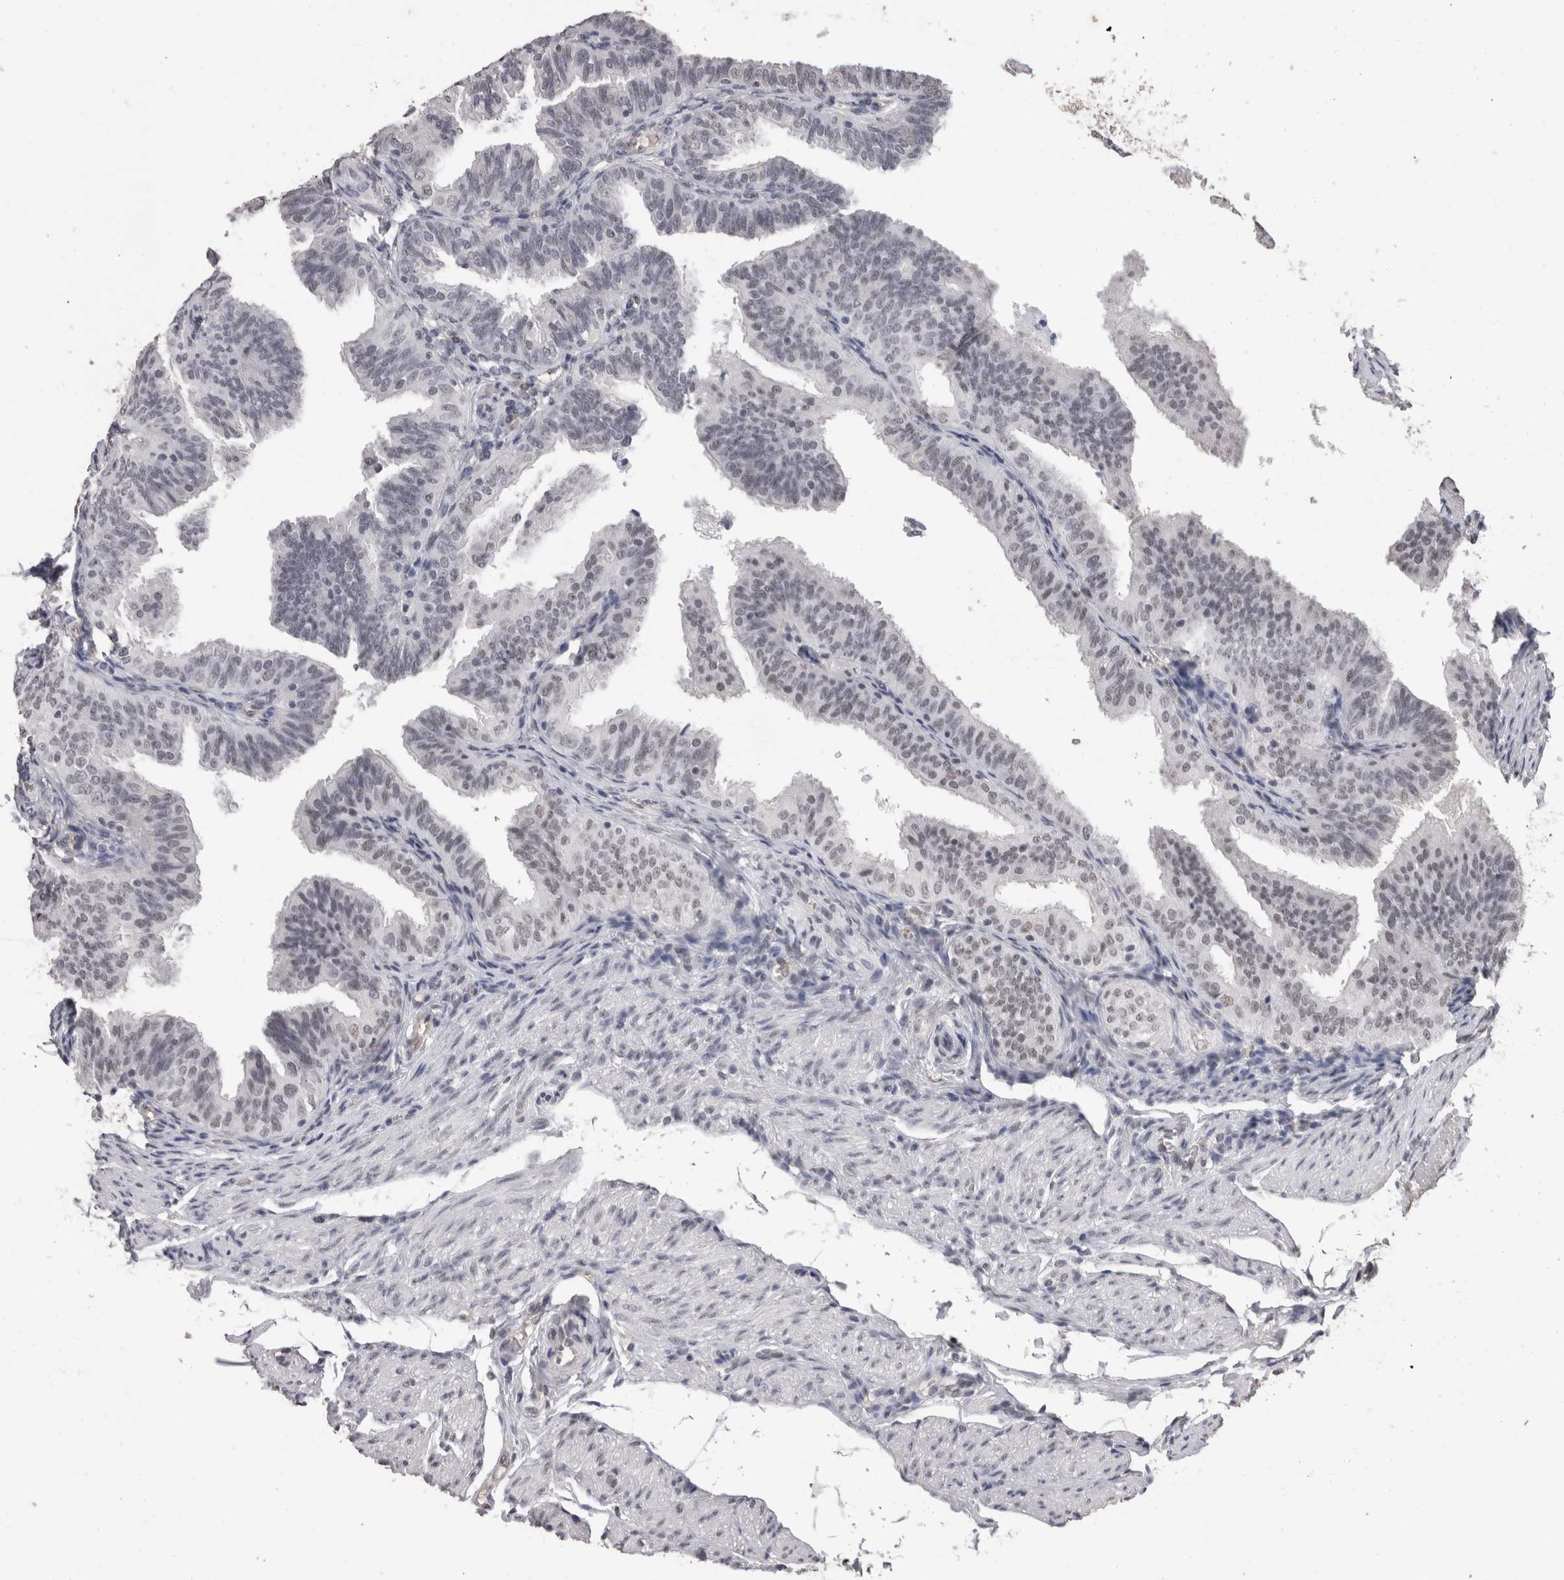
{"staining": {"intensity": "moderate", "quantity": "<25%", "location": "nuclear"}, "tissue": "fallopian tube", "cell_type": "Glandular cells", "image_type": "normal", "snomed": [{"axis": "morphology", "description": "Normal tissue, NOS"}, {"axis": "topography", "description": "Fallopian tube"}], "caption": "A micrograph showing moderate nuclear staining in about <25% of glandular cells in unremarkable fallopian tube, as visualized by brown immunohistochemical staining.", "gene": "DDX17", "patient": {"sex": "female", "age": 35}}